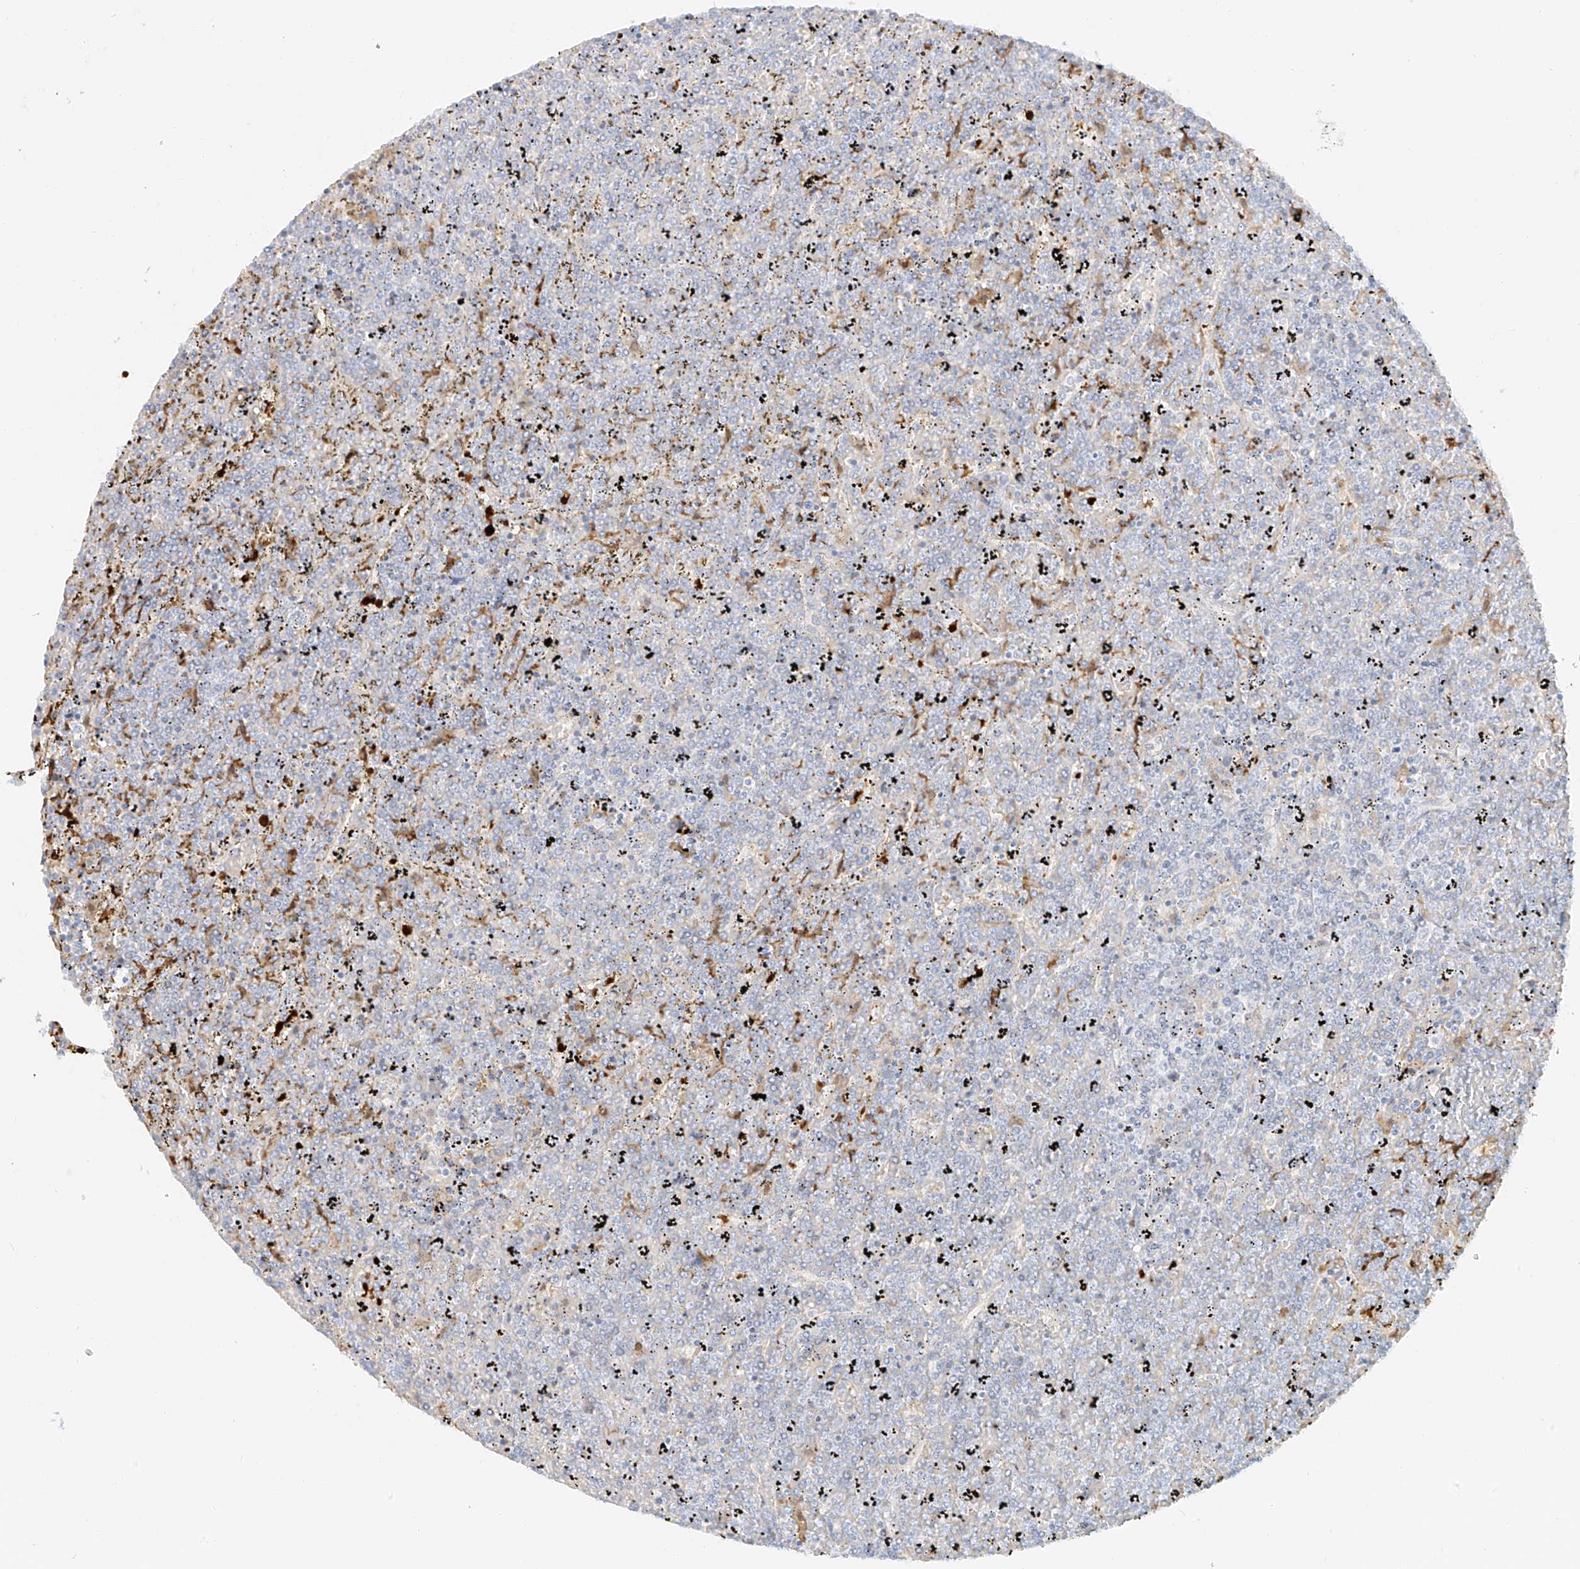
{"staining": {"intensity": "negative", "quantity": "none", "location": "none"}, "tissue": "lymphoma", "cell_type": "Tumor cells", "image_type": "cancer", "snomed": [{"axis": "morphology", "description": "Malignant lymphoma, non-Hodgkin's type, Low grade"}, {"axis": "topography", "description": "Spleen"}], "caption": "Immunohistochemical staining of lymphoma exhibits no significant staining in tumor cells.", "gene": "UPK1B", "patient": {"sex": "female", "age": 19}}